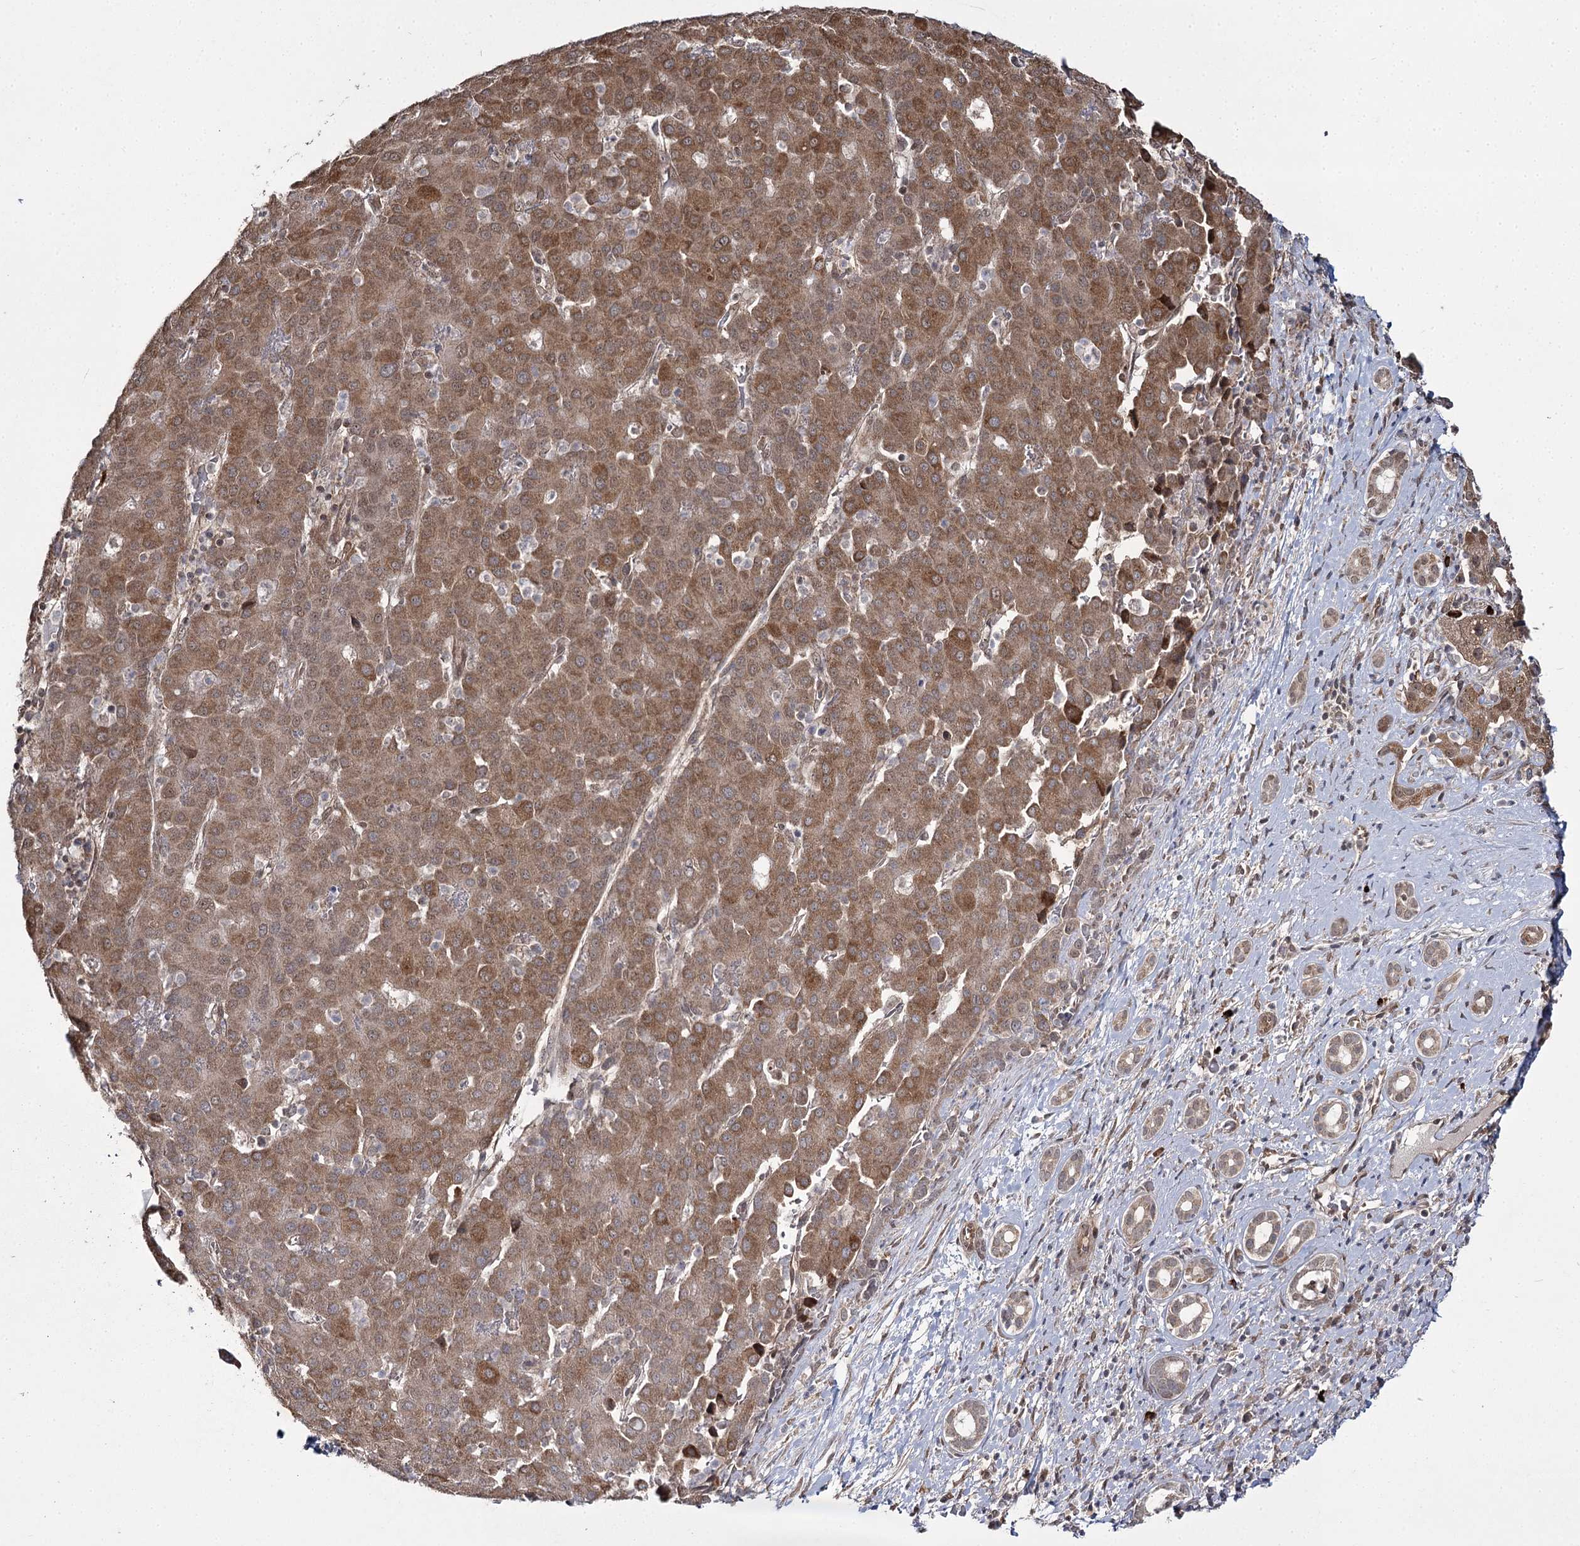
{"staining": {"intensity": "moderate", "quantity": ">75%", "location": "cytoplasmic/membranous,nuclear"}, "tissue": "liver cancer", "cell_type": "Tumor cells", "image_type": "cancer", "snomed": [{"axis": "morphology", "description": "Carcinoma, Hepatocellular, NOS"}, {"axis": "topography", "description": "Liver"}], "caption": "Protein expression analysis of human hepatocellular carcinoma (liver) reveals moderate cytoplasmic/membranous and nuclear expression in about >75% of tumor cells.", "gene": "TRNT1", "patient": {"sex": "male", "age": 65}}